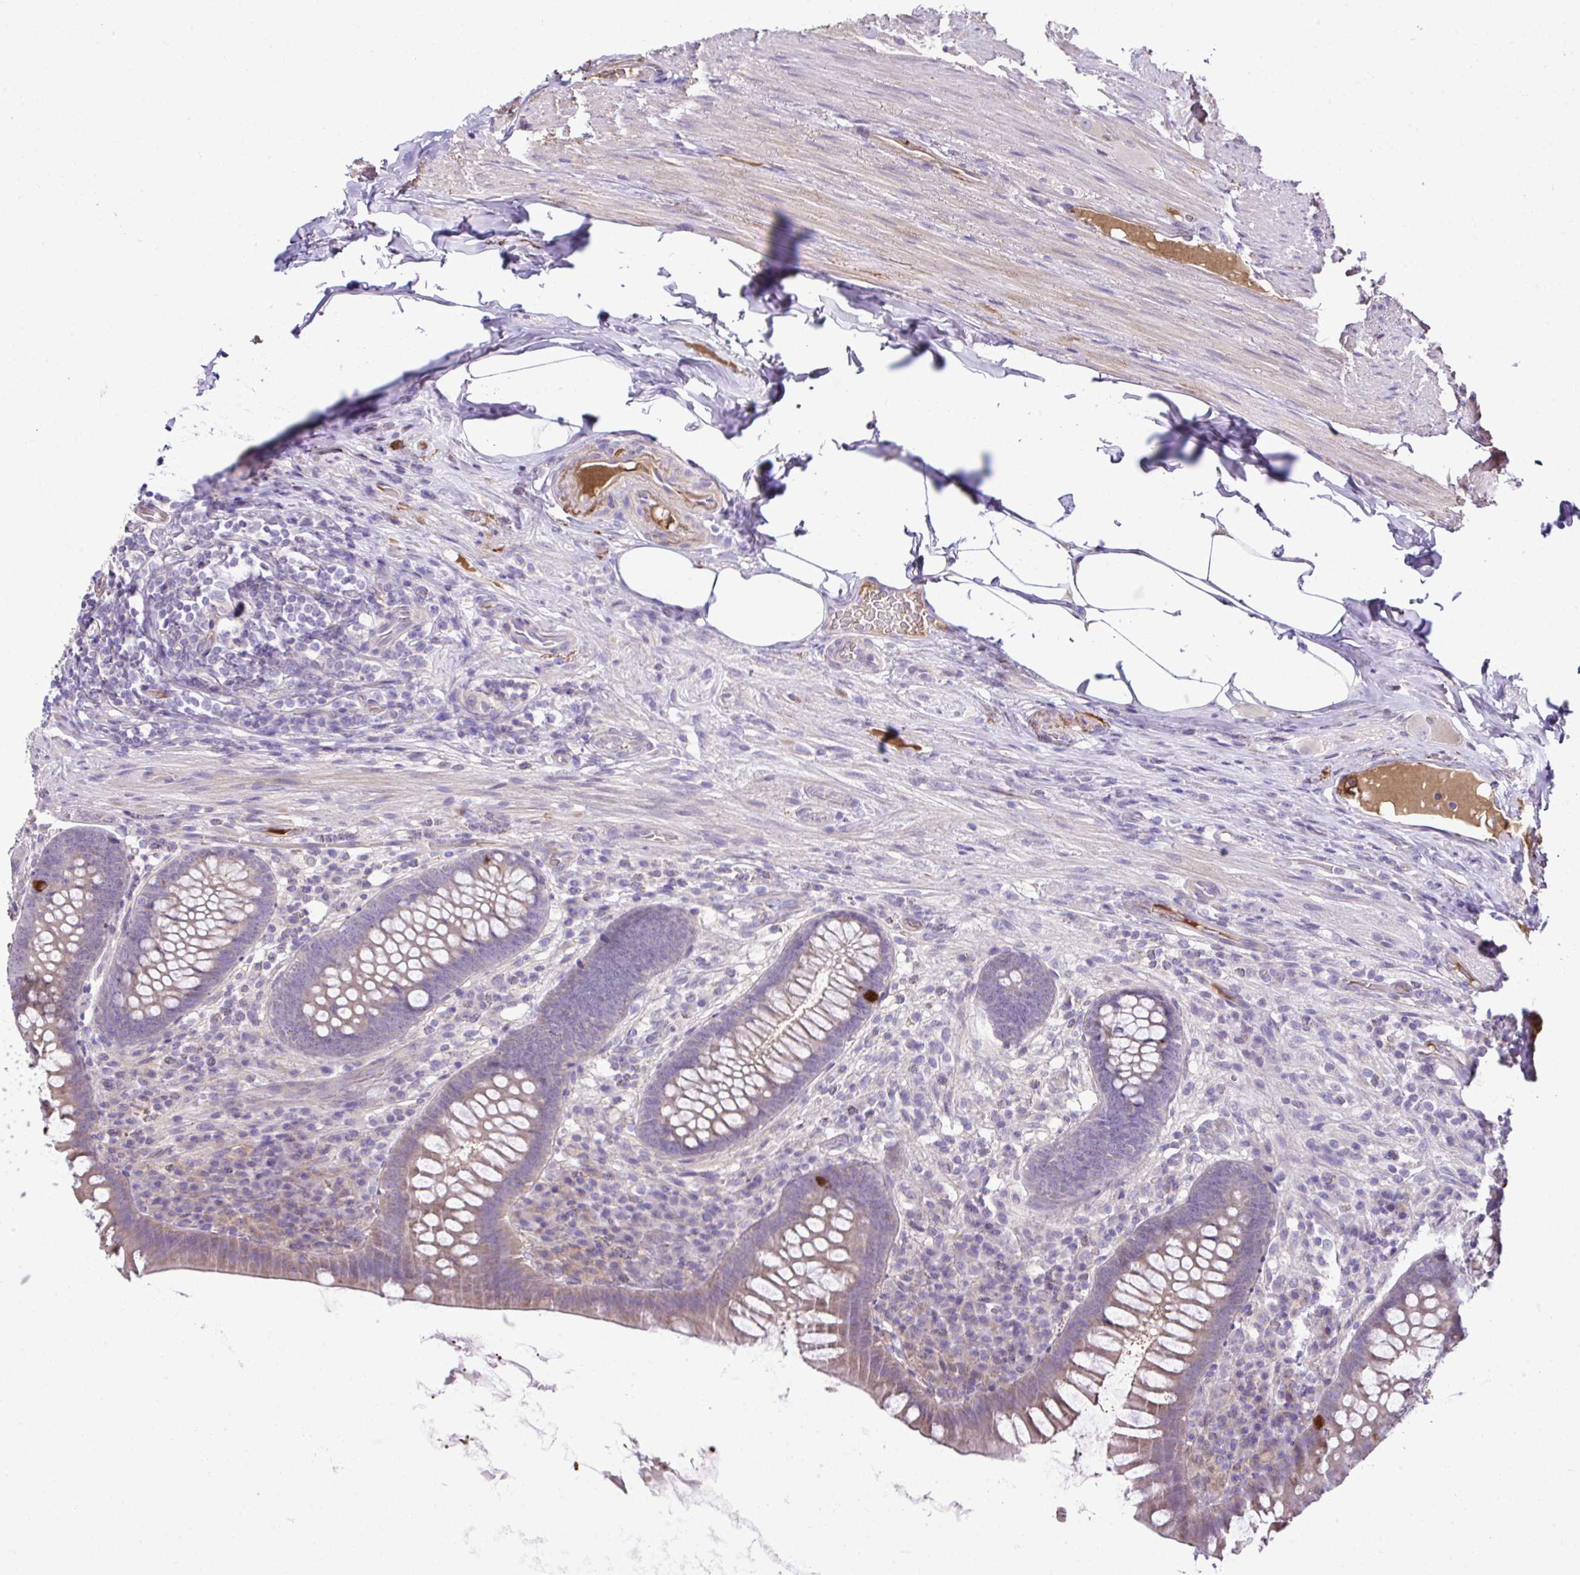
{"staining": {"intensity": "weak", "quantity": "25%-75%", "location": "cytoplasmic/membranous"}, "tissue": "appendix", "cell_type": "Glandular cells", "image_type": "normal", "snomed": [{"axis": "morphology", "description": "Normal tissue, NOS"}, {"axis": "topography", "description": "Appendix"}], "caption": "A low amount of weak cytoplasmic/membranous positivity is appreciated in about 25%-75% of glandular cells in normal appendix.", "gene": "CCDC85C", "patient": {"sex": "male", "age": 71}}